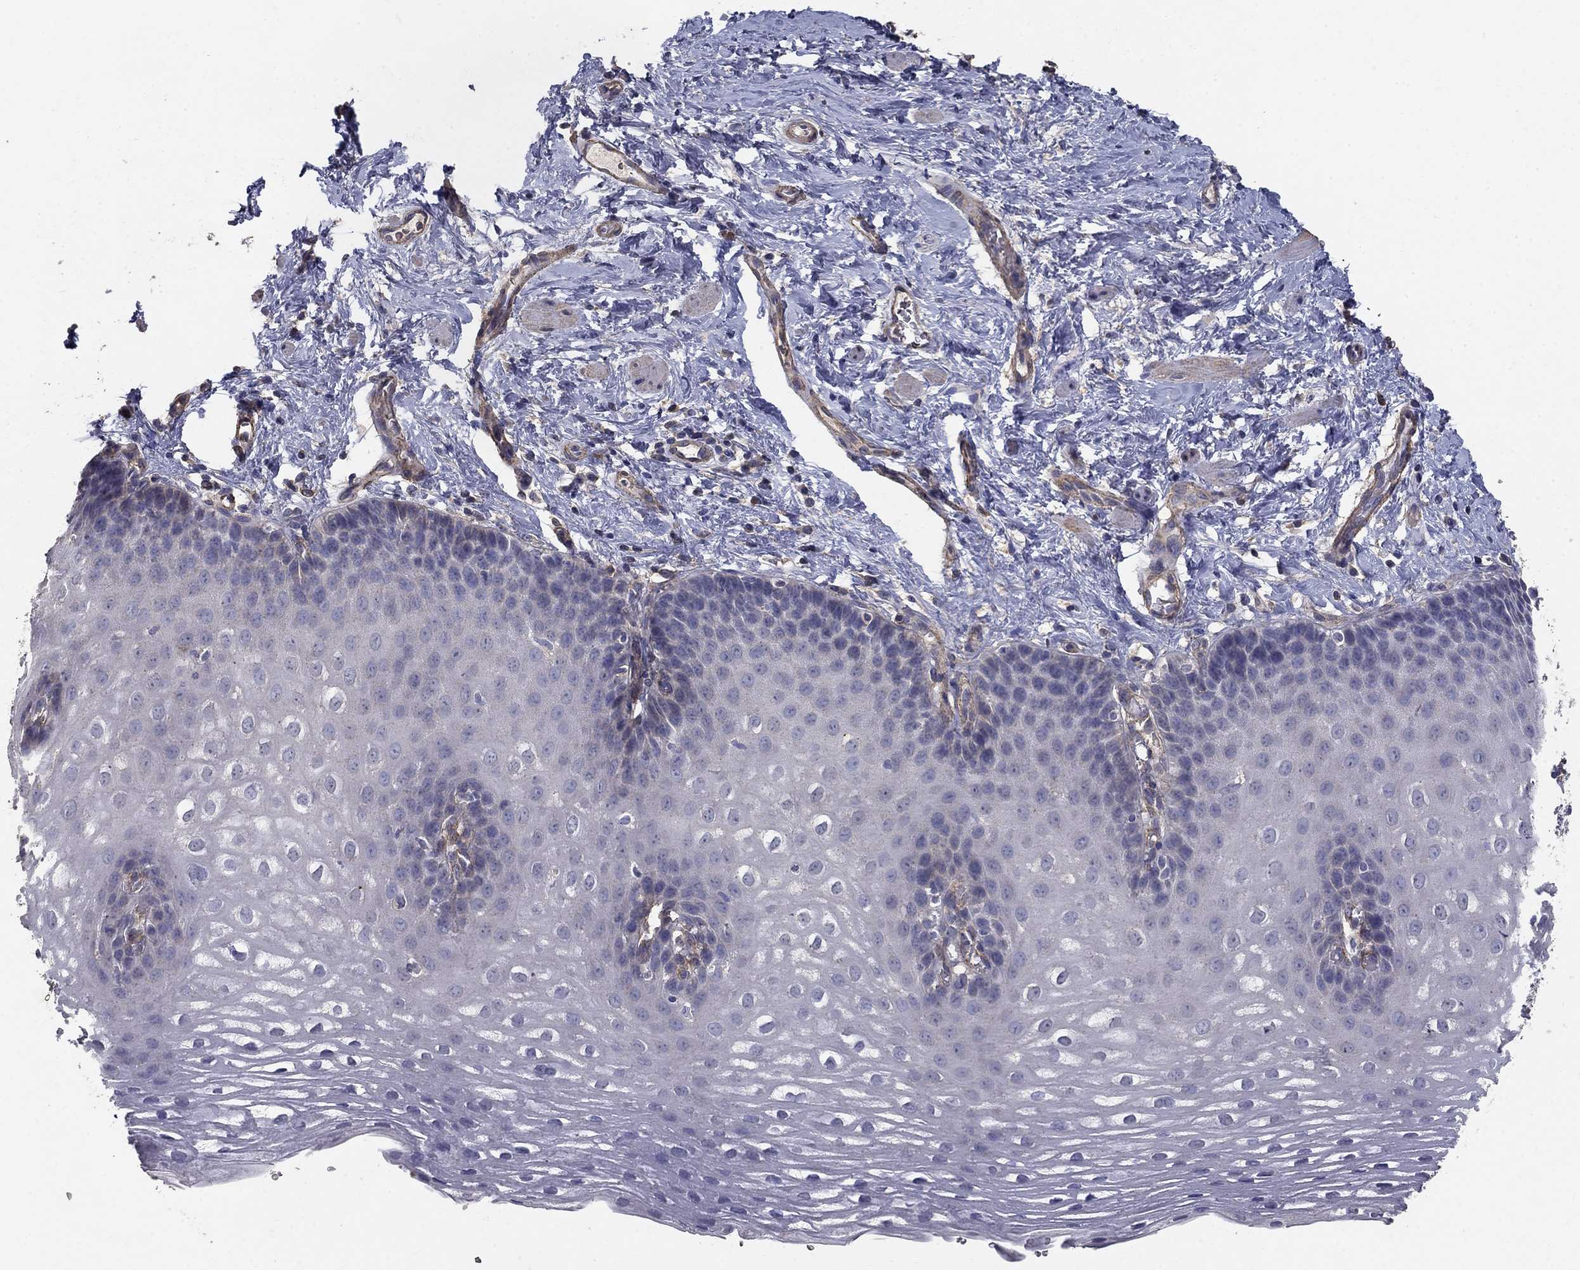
{"staining": {"intensity": "negative", "quantity": "none", "location": "none"}, "tissue": "esophagus", "cell_type": "Squamous epithelial cells", "image_type": "normal", "snomed": [{"axis": "morphology", "description": "Normal tissue, NOS"}, {"axis": "topography", "description": "Esophagus"}], "caption": "A micrograph of esophagus stained for a protein reveals no brown staining in squamous epithelial cells.", "gene": "MPP2", "patient": {"sex": "male", "age": 64}}